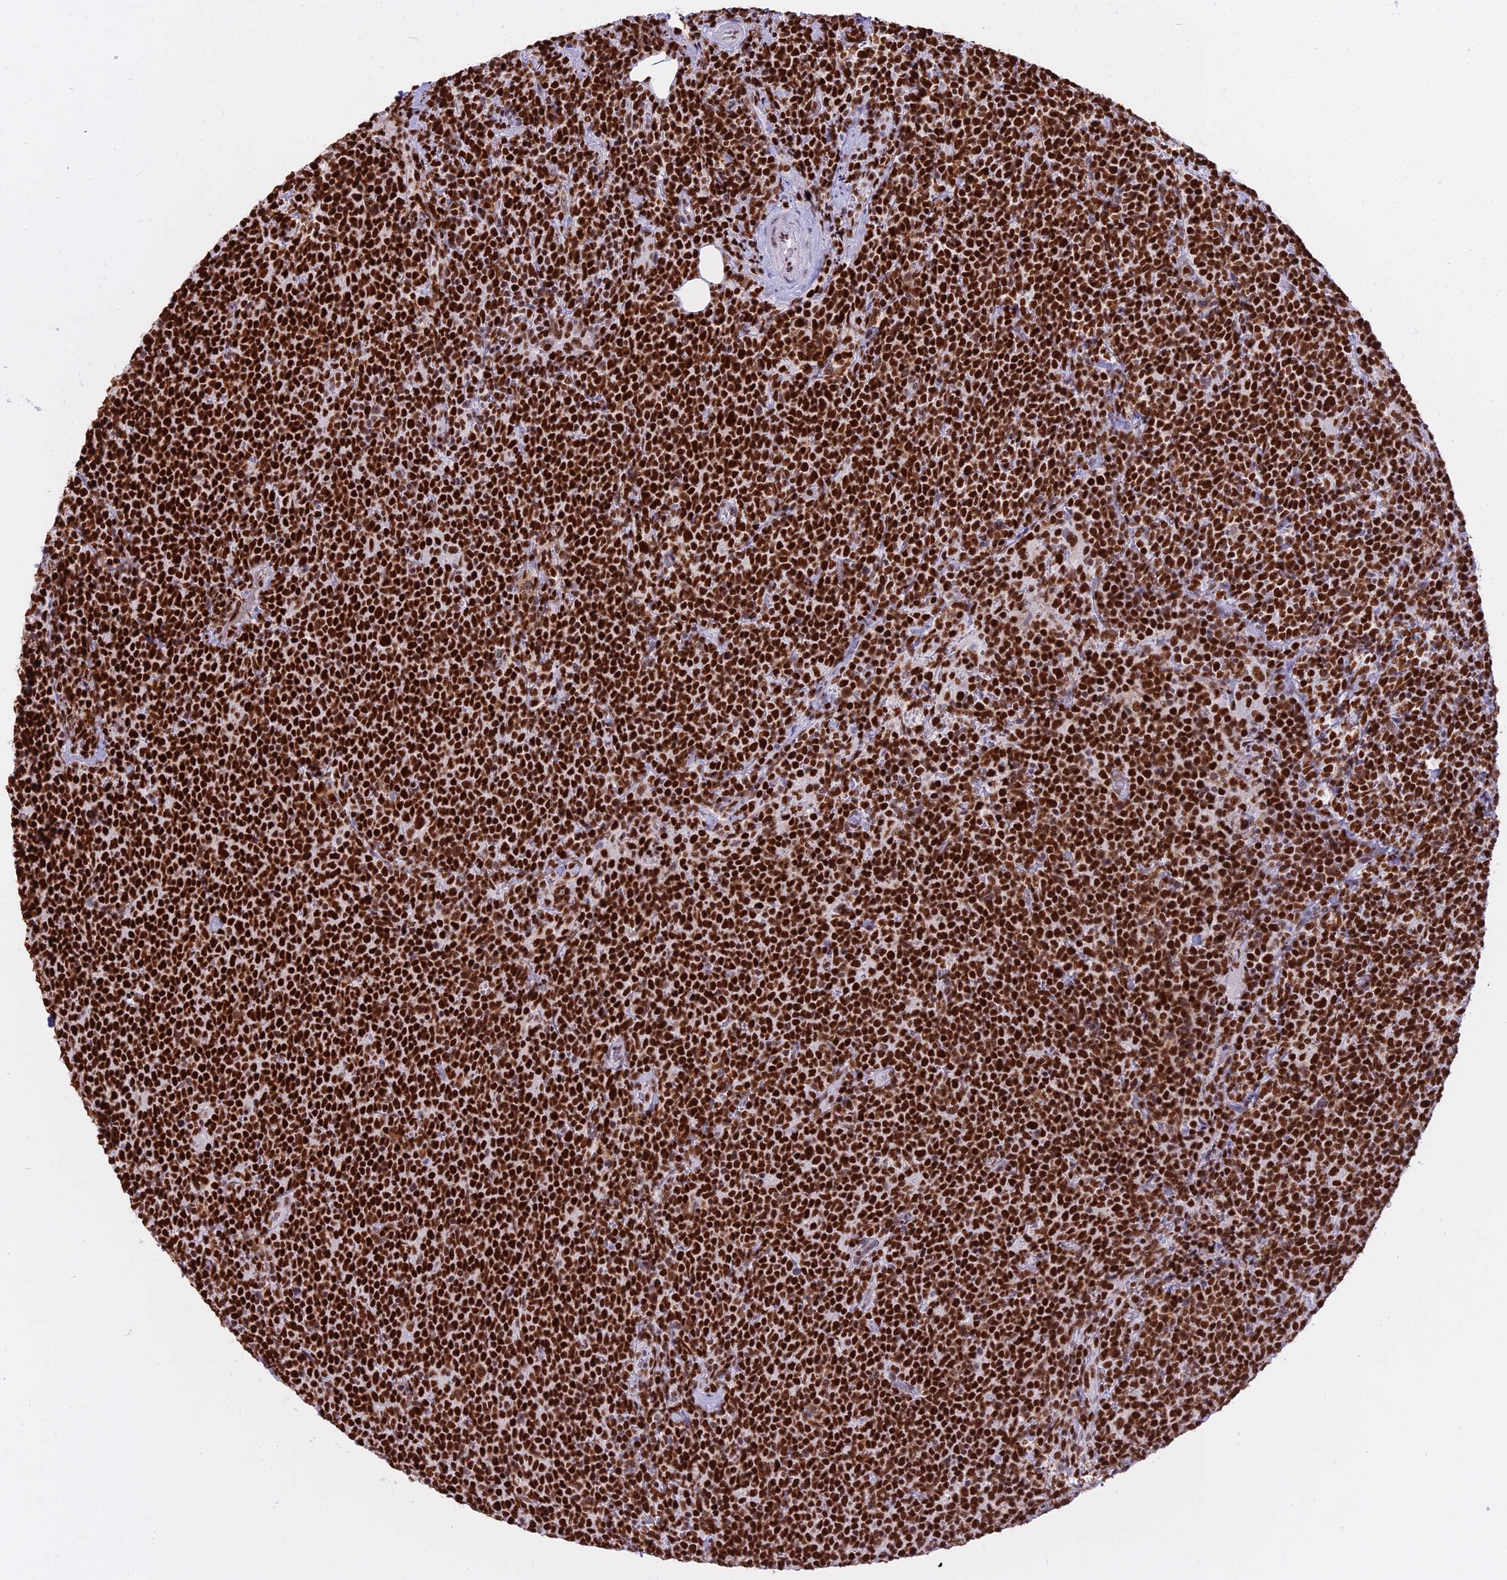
{"staining": {"intensity": "strong", "quantity": ">75%", "location": "nuclear"}, "tissue": "lymphoma", "cell_type": "Tumor cells", "image_type": "cancer", "snomed": [{"axis": "morphology", "description": "Malignant lymphoma, non-Hodgkin's type, High grade"}, {"axis": "topography", "description": "Lymph node"}], "caption": "A high-resolution micrograph shows IHC staining of lymphoma, which demonstrates strong nuclear expression in approximately >75% of tumor cells.", "gene": "PARP1", "patient": {"sex": "male", "age": 61}}